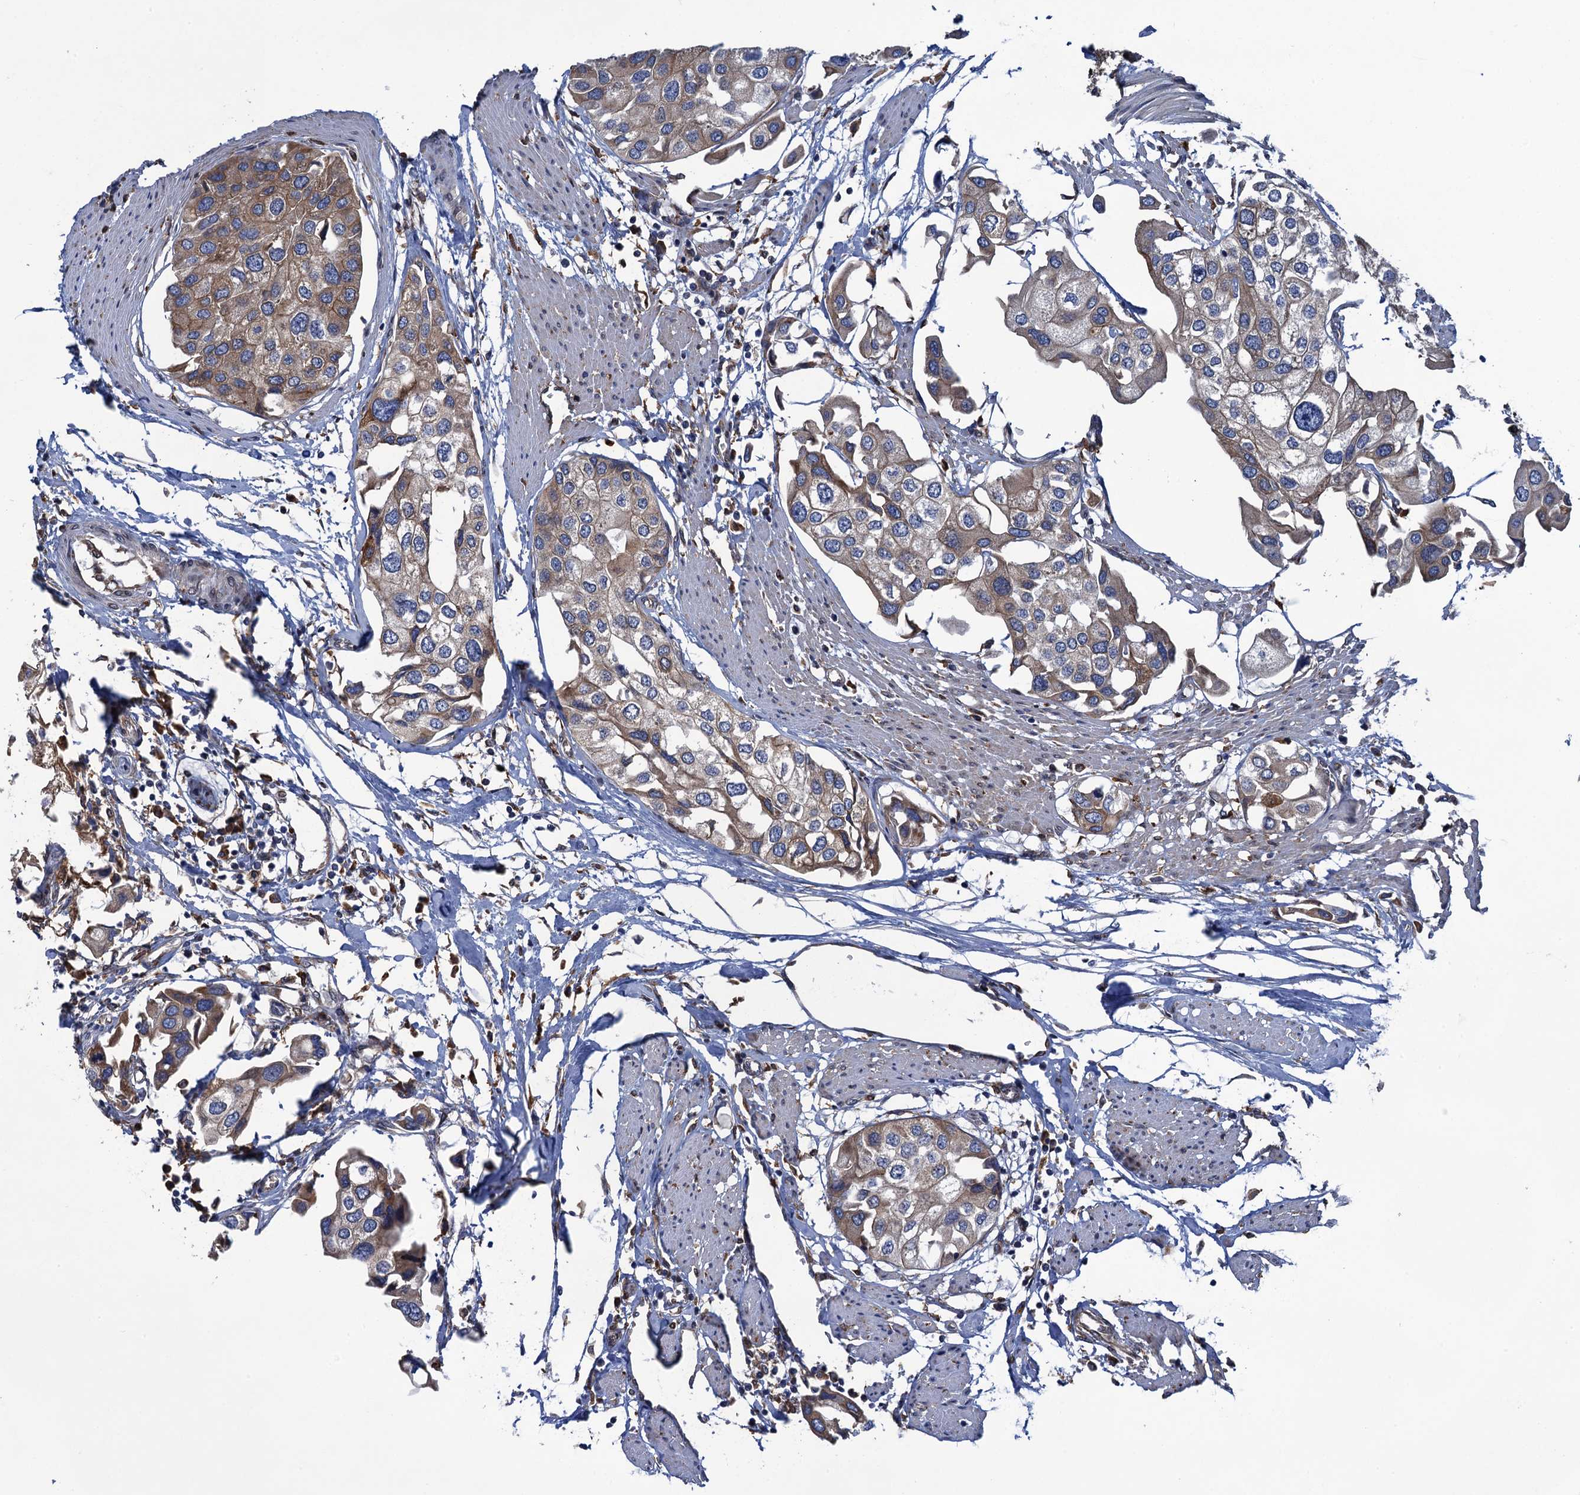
{"staining": {"intensity": "moderate", "quantity": "<25%", "location": "cytoplasmic/membranous"}, "tissue": "urothelial cancer", "cell_type": "Tumor cells", "image_type": "cancer", "snomed": [{"axis": "morphology", "description": "Urothelial carcinoma, High grade"}, {"axis": "topography", "description": "Urinary bladder"}], "caption": "Immunohistochemistry image of neoplastic tissue: human urothelial cancer stained using immunohistochemistry (IHC) shows low levels of moderate protein expression localized specifically in the cytoplasmic/membranous of tumor cells, appearing as a cytoplasmic/membranous brown color.", "gene": "ARMC5", "patient": {"sex": "male", "age": 64}}